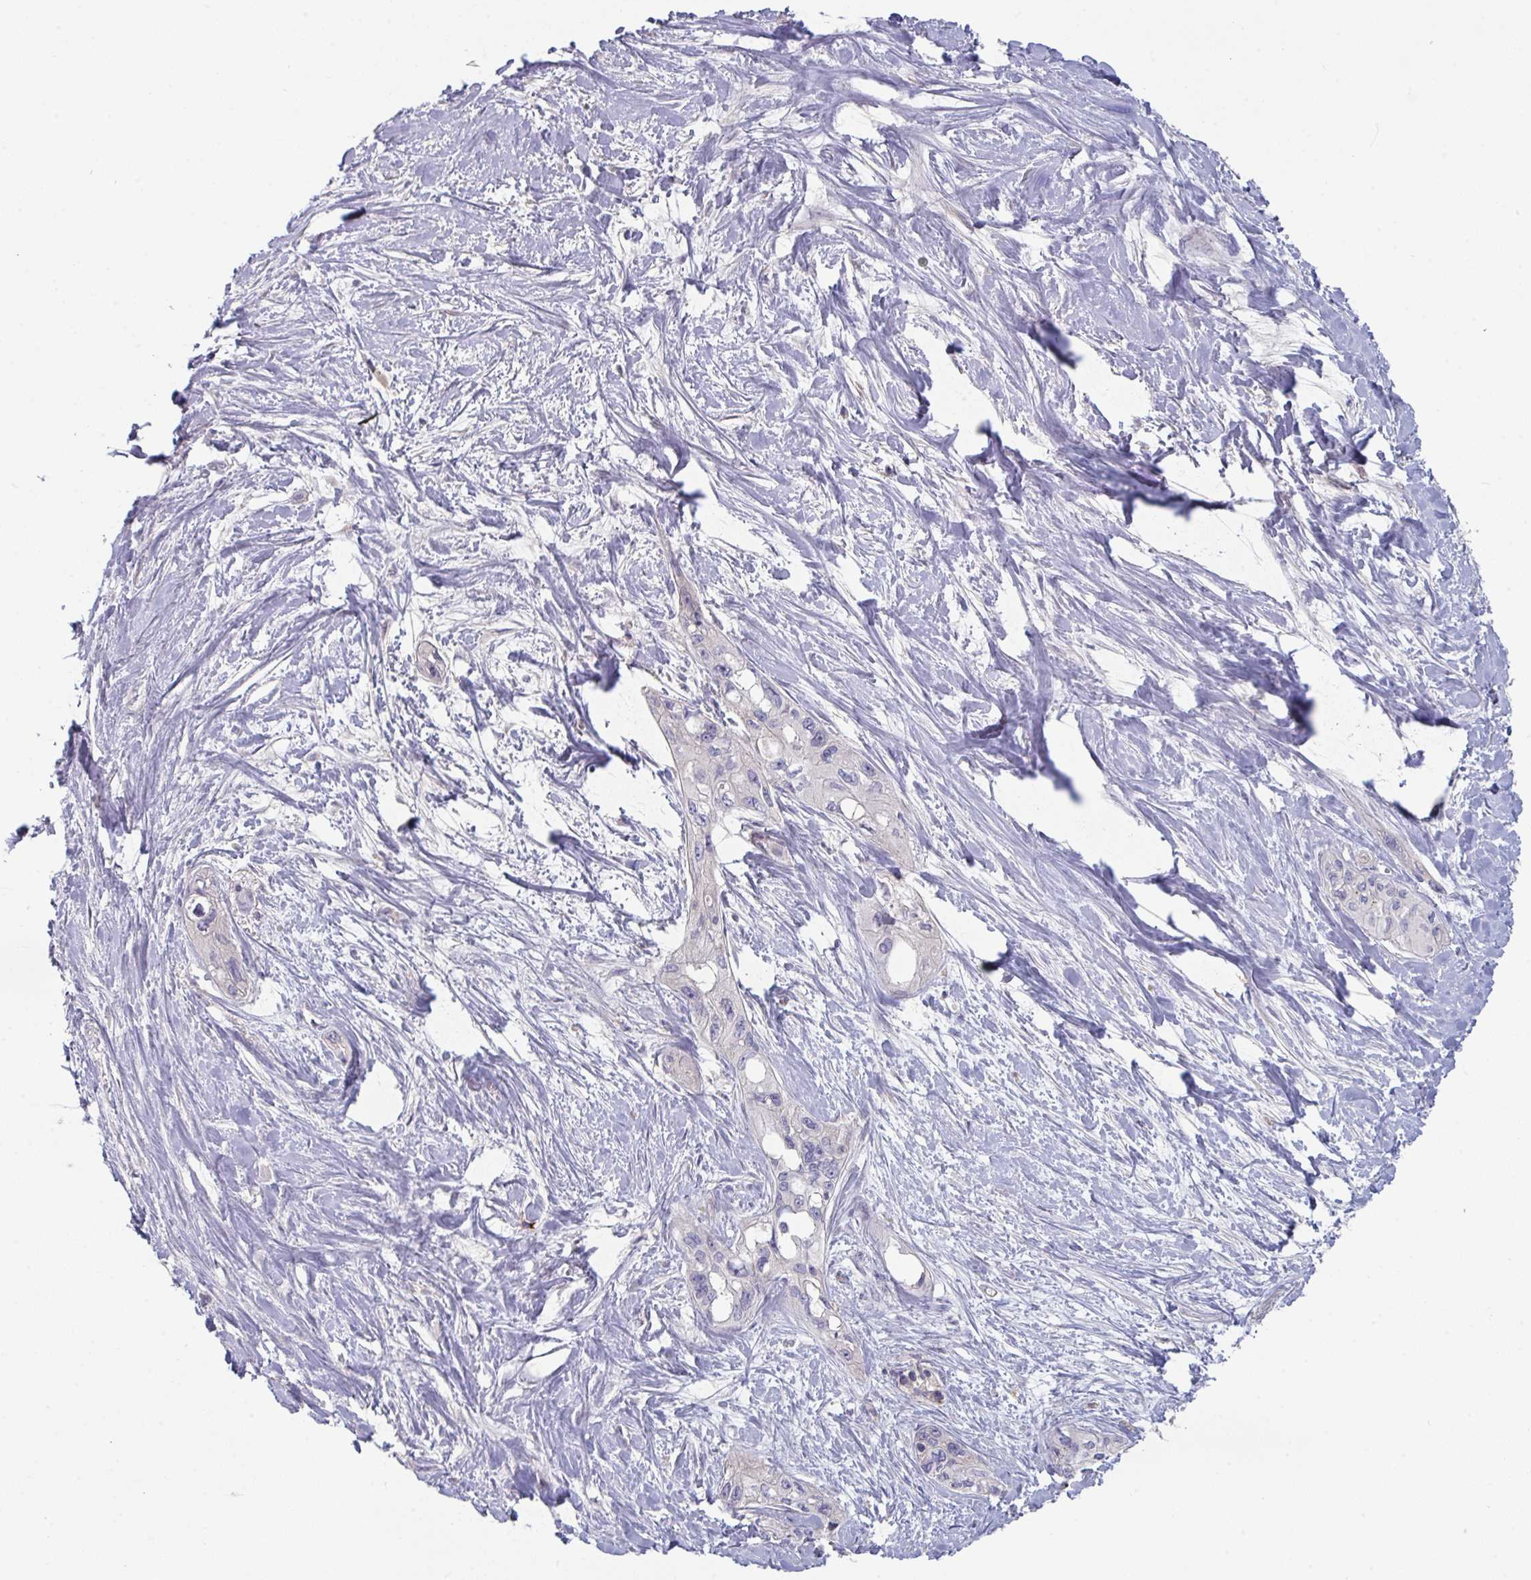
{"staining": {"intensity": "negative", "quantity": "none", "location": "none"}, "tissue": "pancreatic cancer", "cell_type": "Tumor cells", "image_type": "cancer", "snomed": [{"axis": "morphology", "description": "Adenocarcinoma, NOS"}, {"axis": "topography", "description": "Pancreas"}], "caption": "Immunohistochemistry micrograph of pancreatic adenocarcinoma stained for a protein (brown), which displays no staining in tumor cells.", "gene": "HGFAC", "patient": {"sex": "female", "age": 50}}